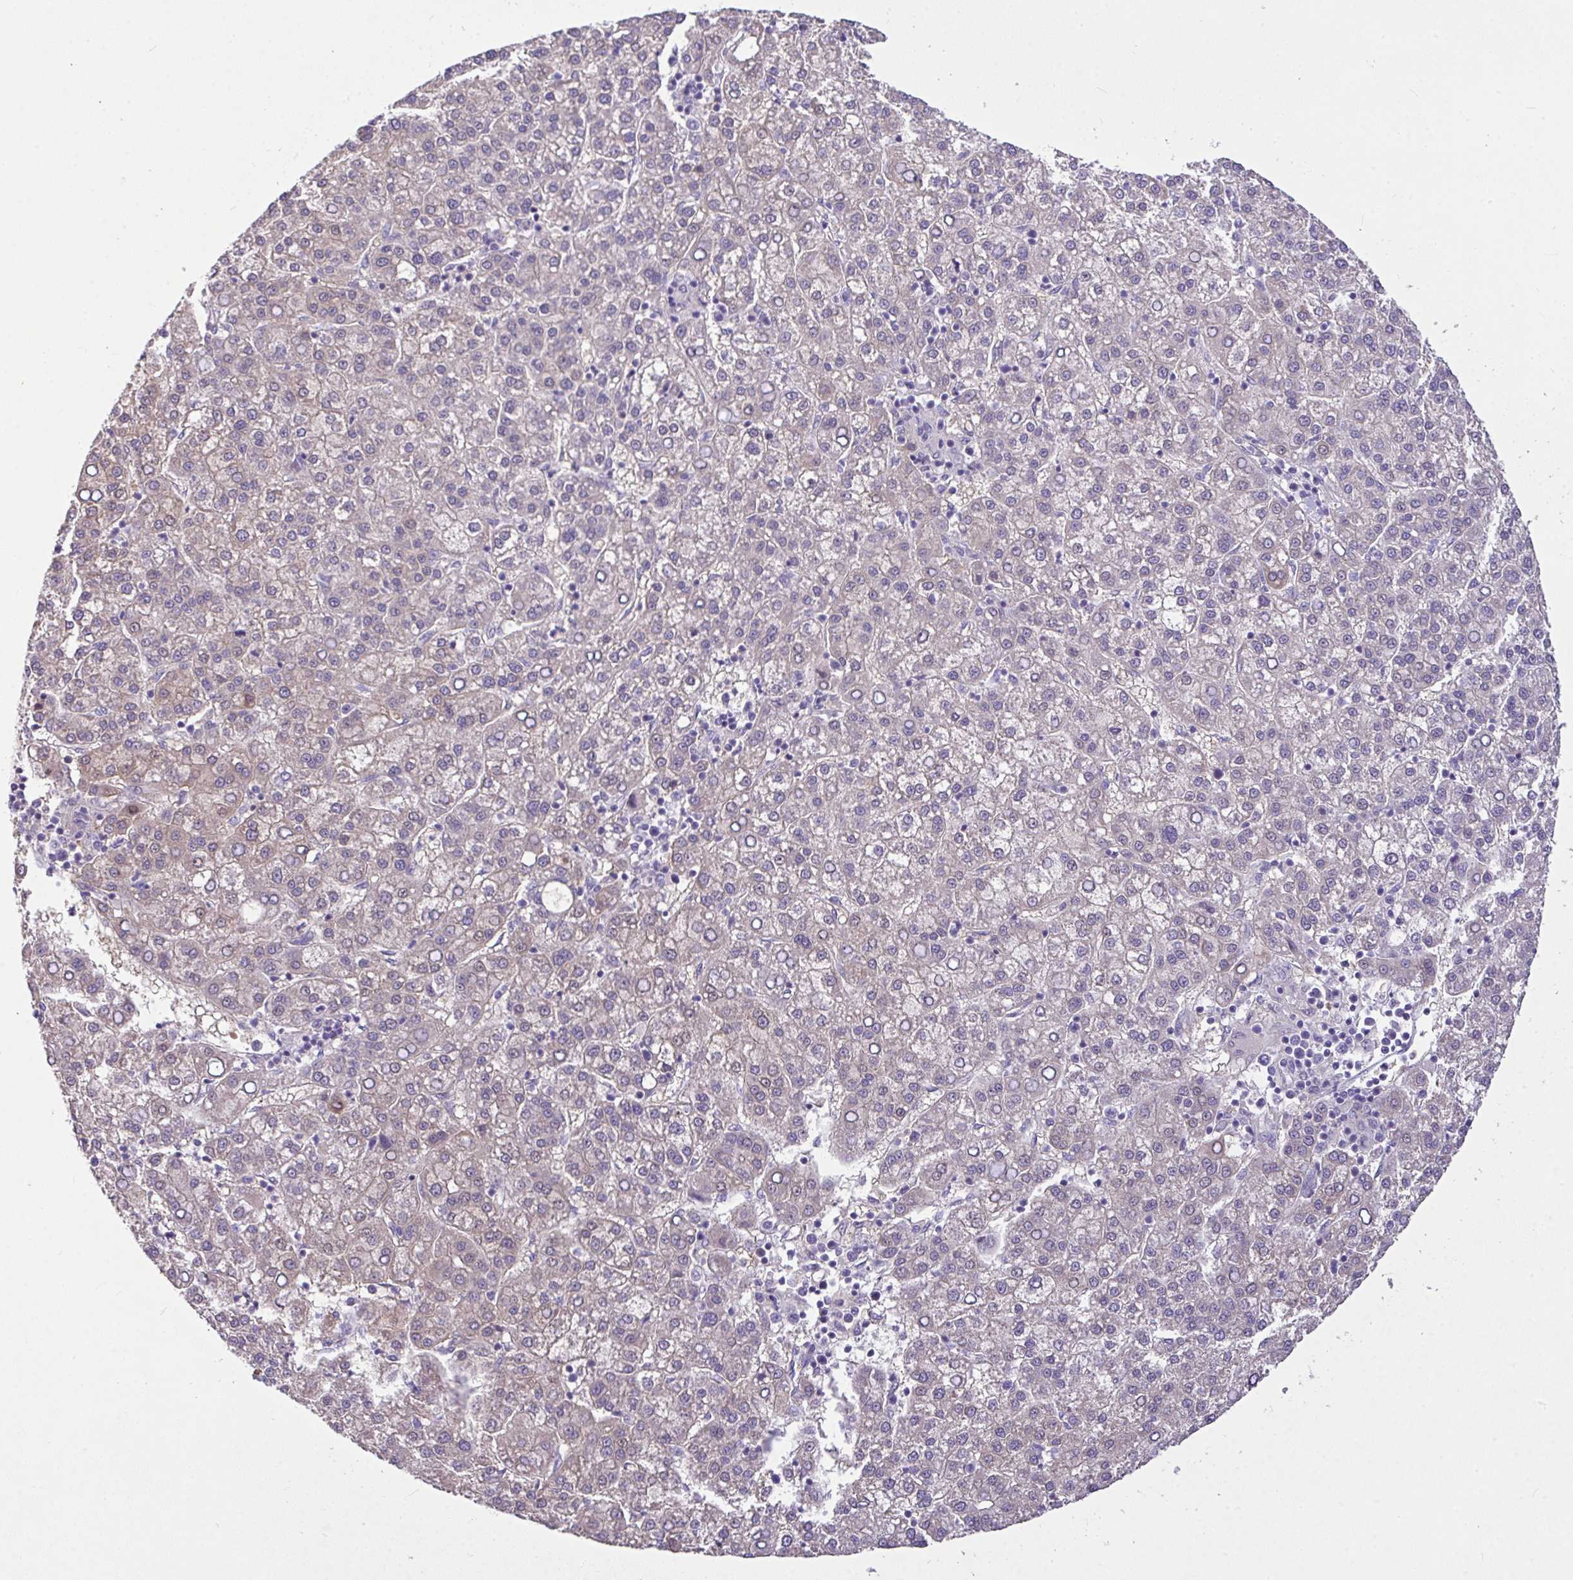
{"staining": {"intensity": "negative", "quantity": "none", "location": "none"}, "tissue": "liver cancer", "cell_type": "Tumor cells", "image_type": "cancer", "snomed": [{"axis": "morphology", "description": "Carcinoma, Hepatocellular, NOS"}, {"axis": "topography", "description": "Liver"}], "caption": "Immunohistochemistry (IHC) of human liver hepatocellular carcinoma demonstrates no expression in tumor cells.", "gene": "MOCS1", "patient": {"sex": "female", "age": 58}}